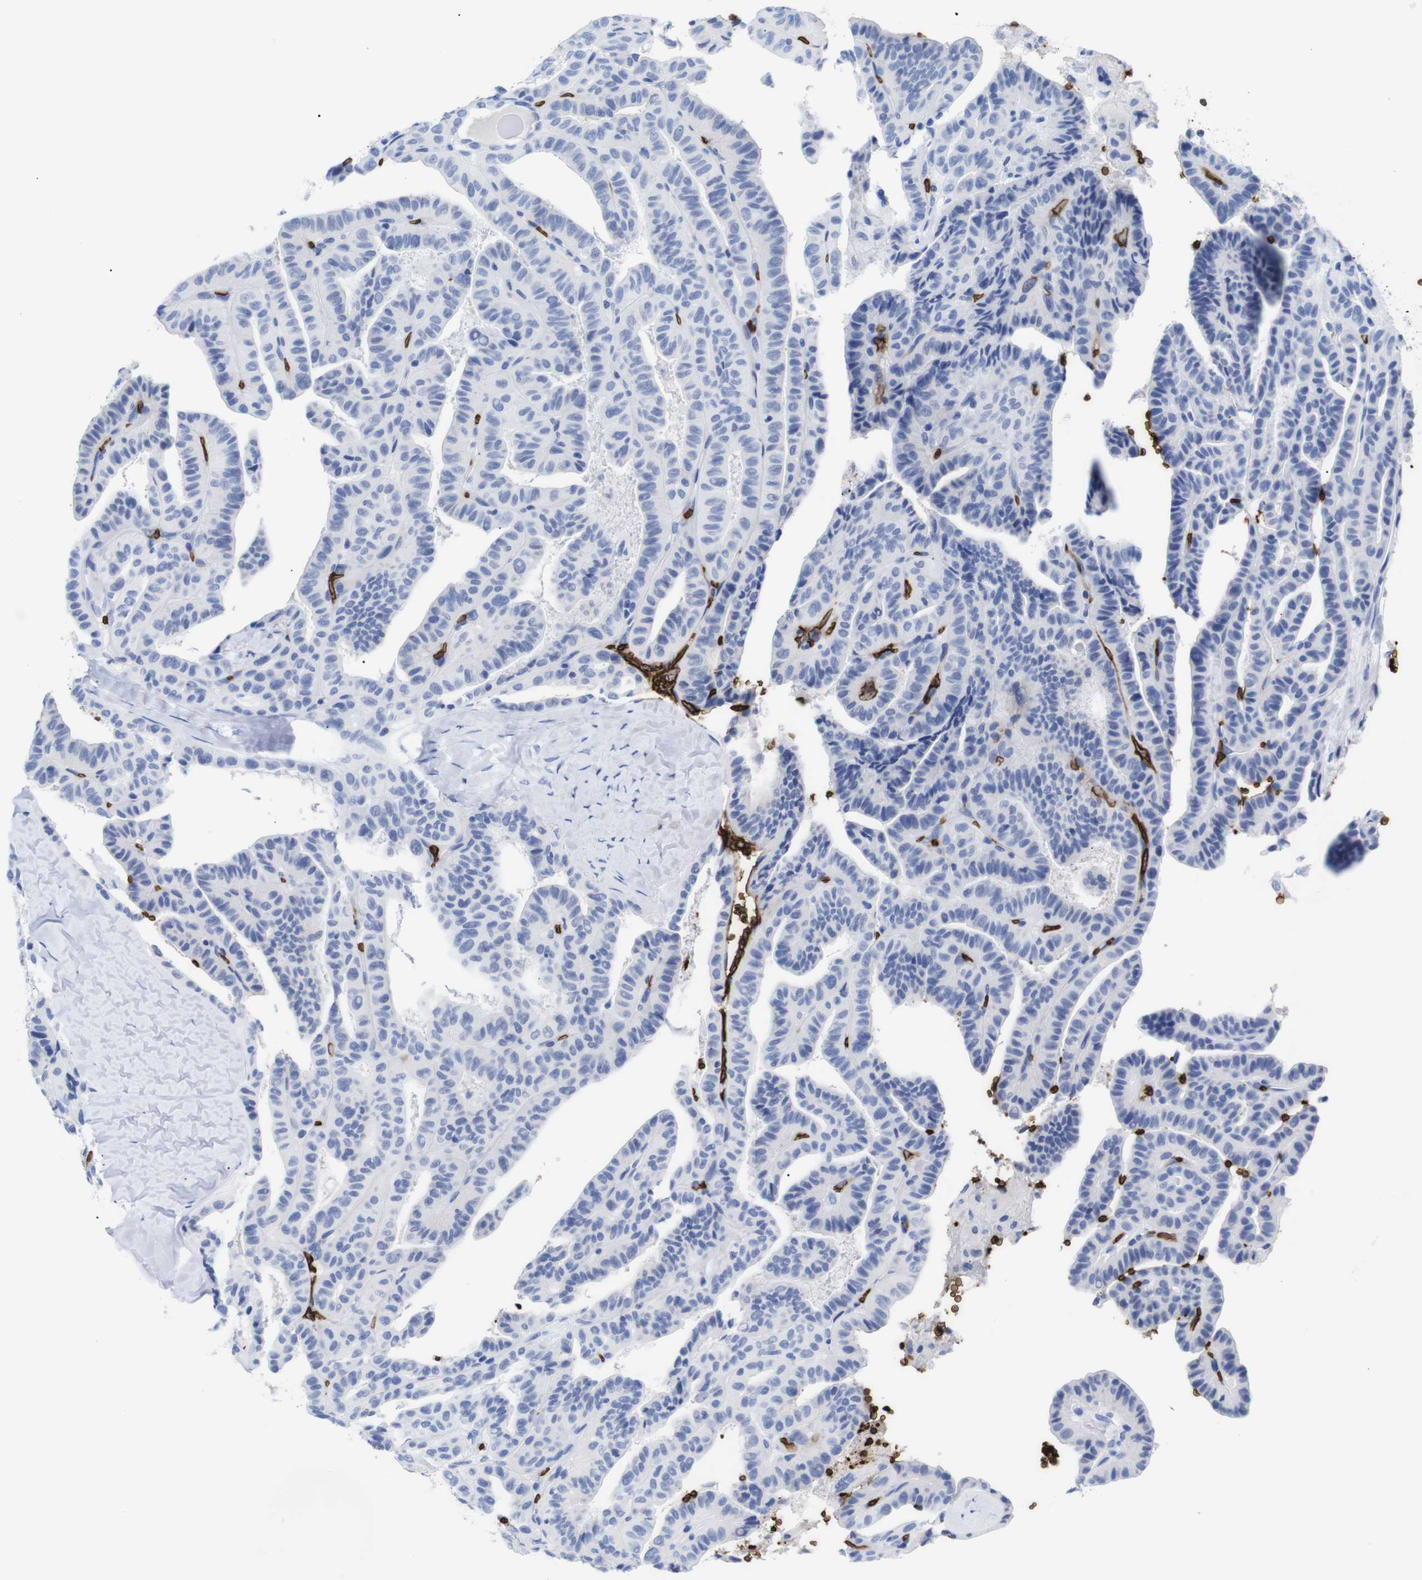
{"staining": {"intensity": "negative", "quantity": "none", "location": "none"}, "tissue": "thyroid cancer", "cell_type": "Tumor cells", "image_type": "cancer", "snomed": [{"axis": "morphology", "description": "Papillary adenocarcinoma, NOS"}, {"axis": "topography", "description": "Thyroid gland"}], "caption": "Tumor cells show no significant positivity in thyroid papillary adenocarcinoma. The staining is performed using DAB (3,3'-diaminobenzidine) brown chromogen with nuclei counter-stained in using hematoxylin.", "gene": "S1PR2", "patient": {"sex": "male", "age": 77}}